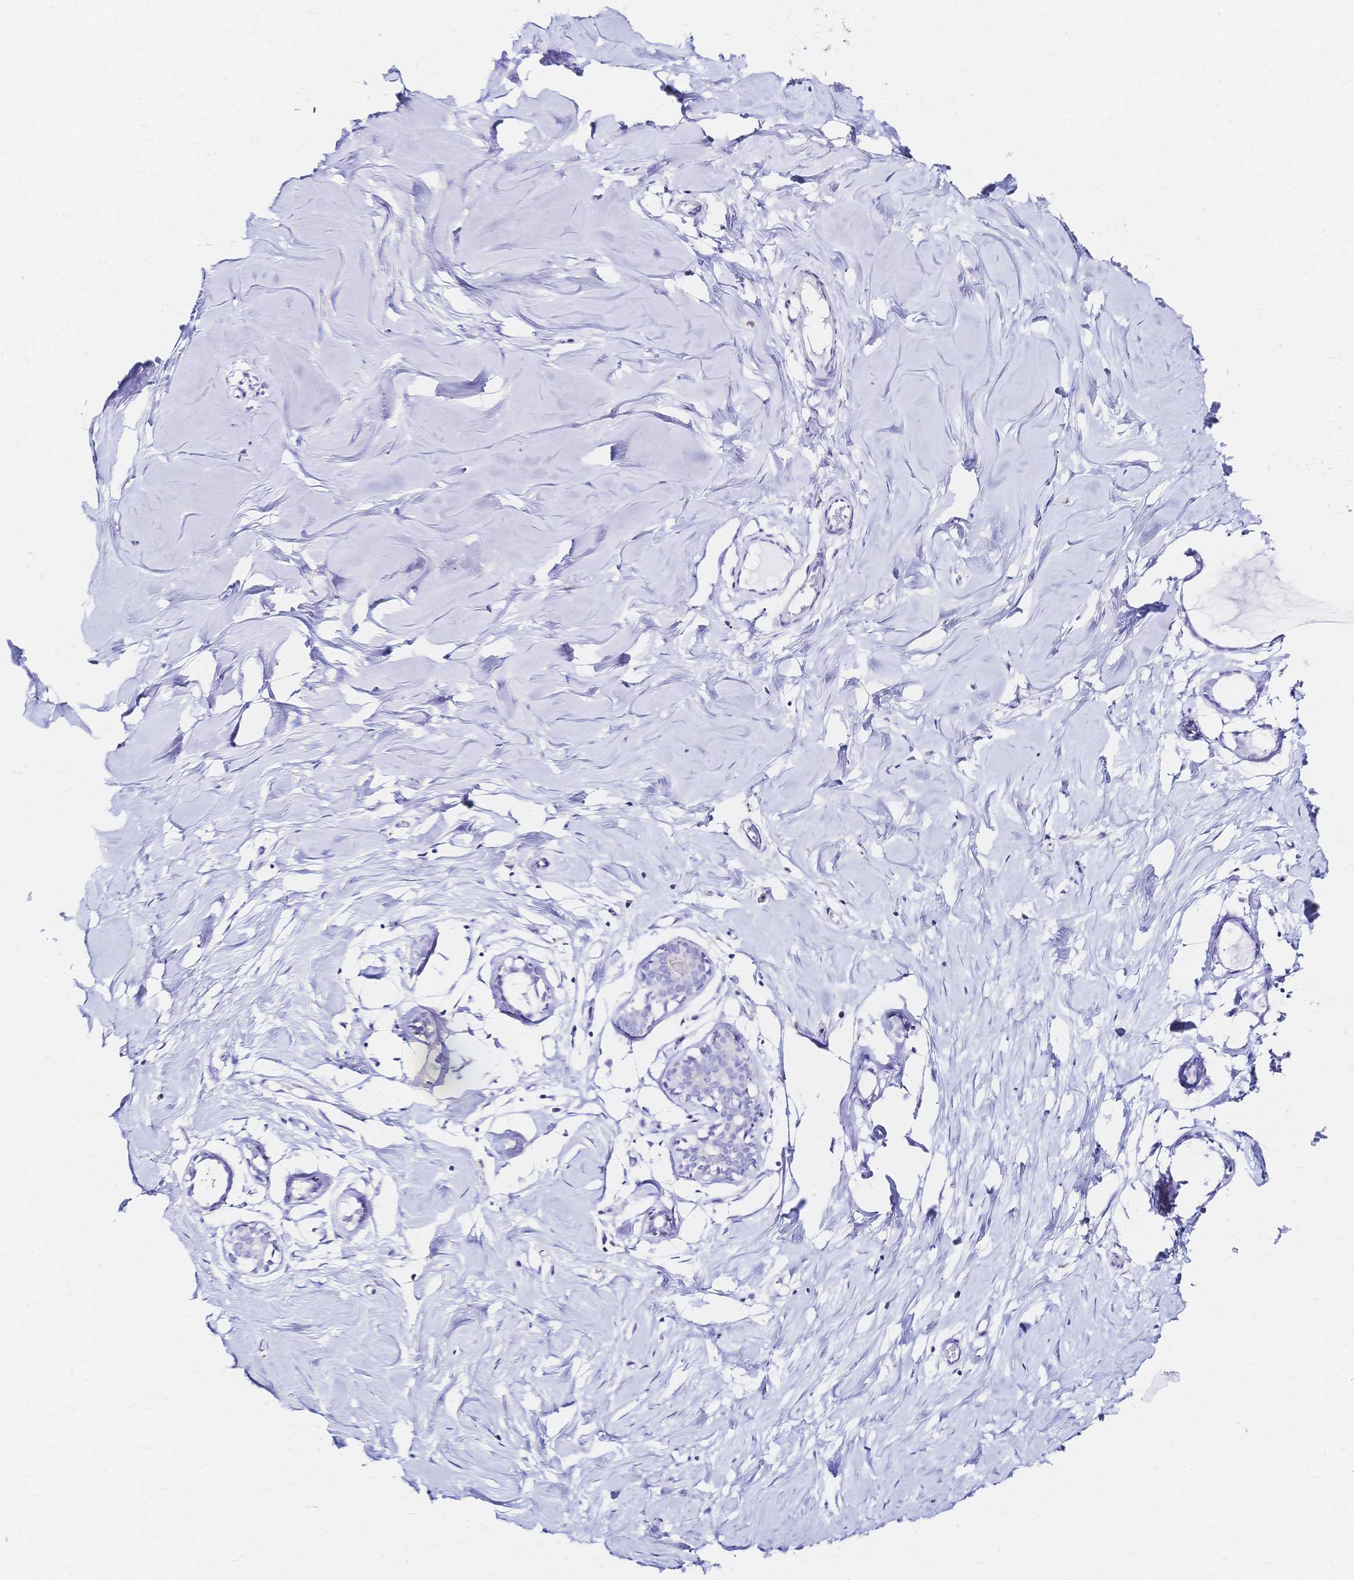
{"staining": {"intensity": "negative", "quantity": "none", "location": "none"}, "tissue": "breast", "cell_type": "Adipocytes", "image_type": "normal", "snomed": [{"axis": "morphology", "description": "Normal tissue, NOS"}, {"axis": "topography", "description": "Breast"}], "caption": "IHC photomicrograph of benign breast stained for a protein (brown), which displays no staining in adipocytes. (Immunohistochemistry, brightfield microscopy, high magnification).", "gene": "SLC5A1", "patient": {"sex": "female", "age": 27}}